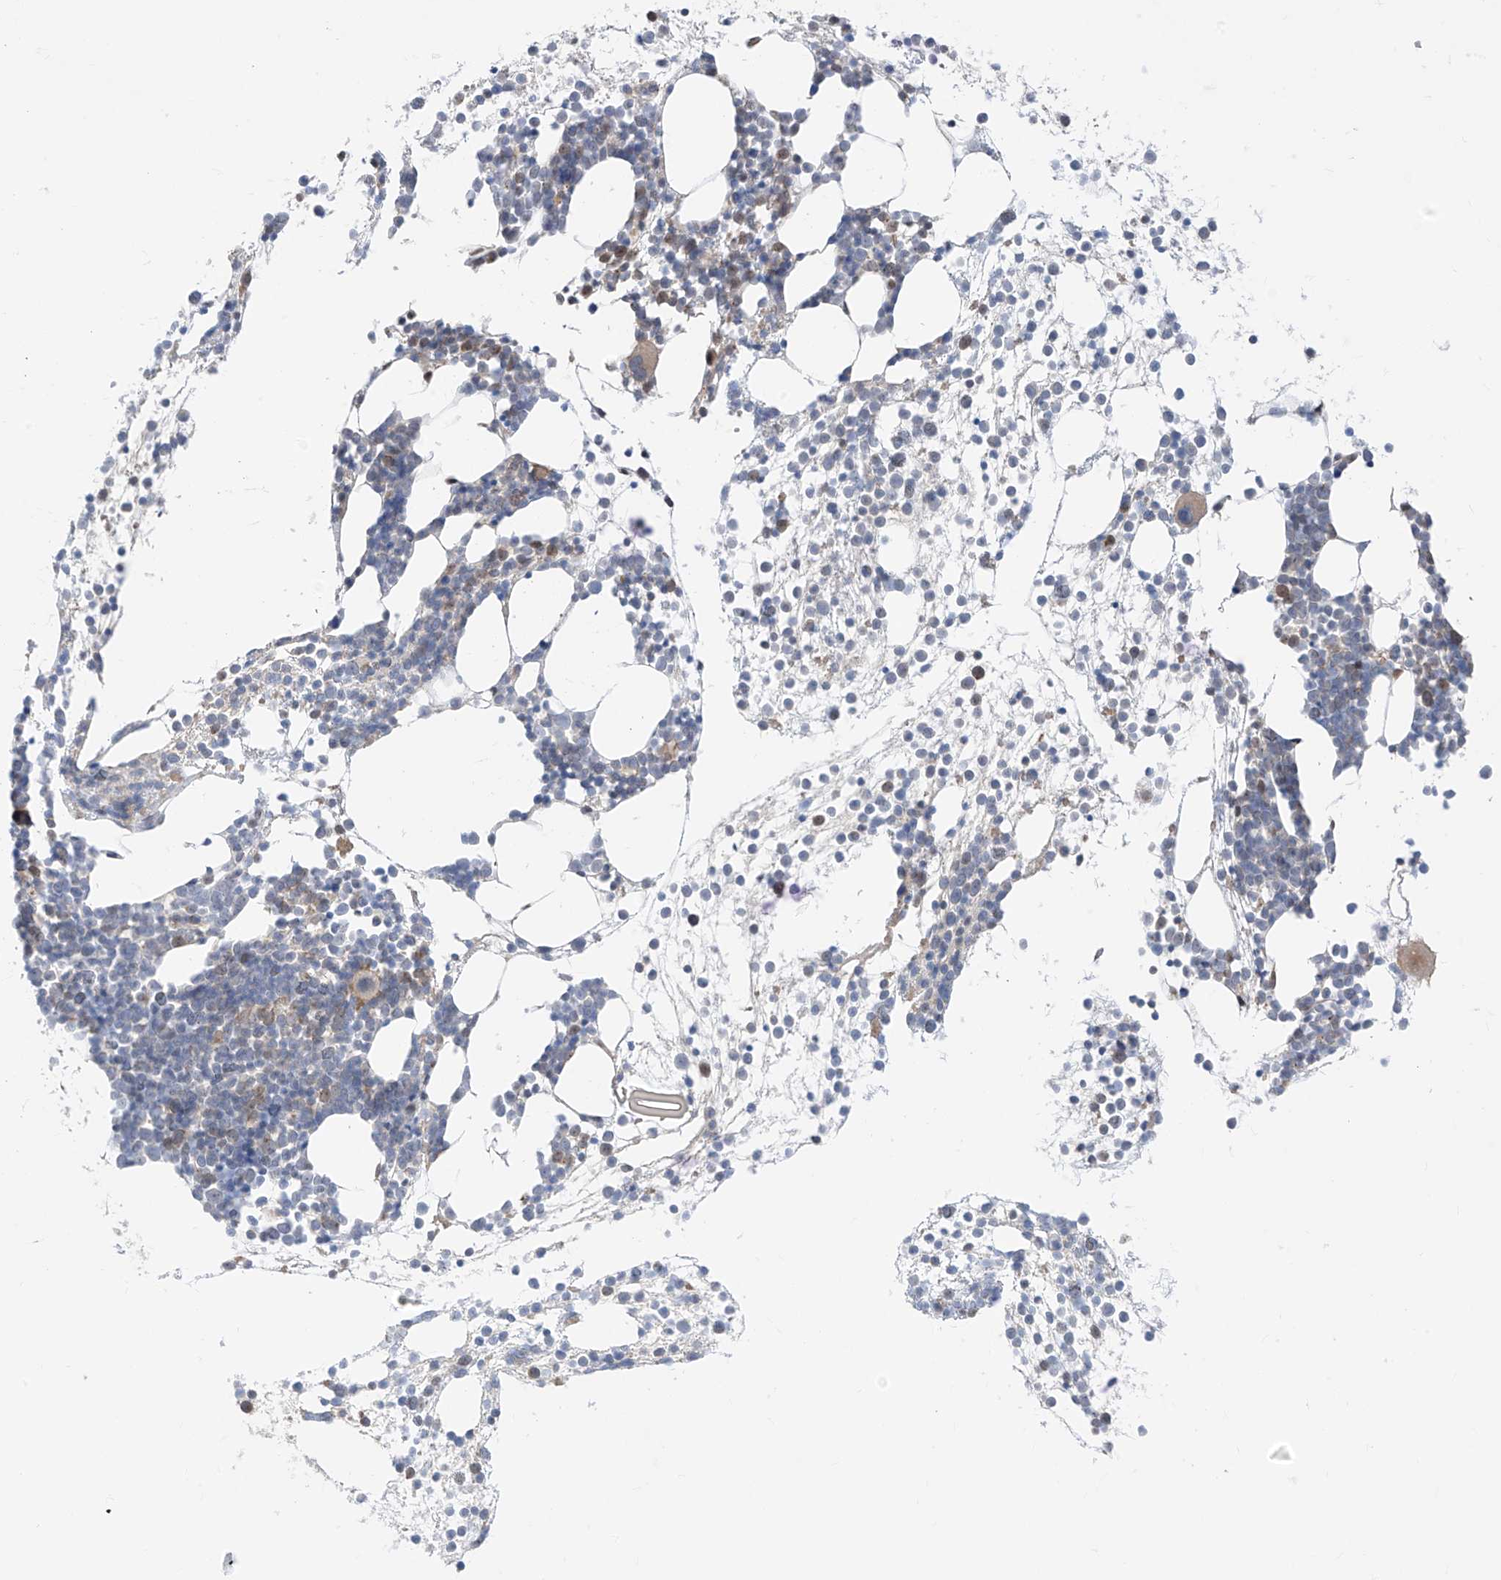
{"staining": {"intensity": "moderate", "quantity": "<25%", "location": "cytoplasmic/membranous"}, "tissue": "bone marrow", "cell_type": "Hematopoietic cells", "image_type": "normal", "snomed": [{"axis": "morphology", "description": "Normal tissue, NOS"}, {"axis": "topography", "description": "Bone marrow"}], "caption": "Protein staining of normal bone marrow demonstrates moderate cytoplasmic/membranous staining in approximately <25% of hematopoietic cells. (brown staining indicates protein expression, while blue staining denotes nuclei).", "gene": "TTC38", "patient": {"sex": "male", "age": 54}}